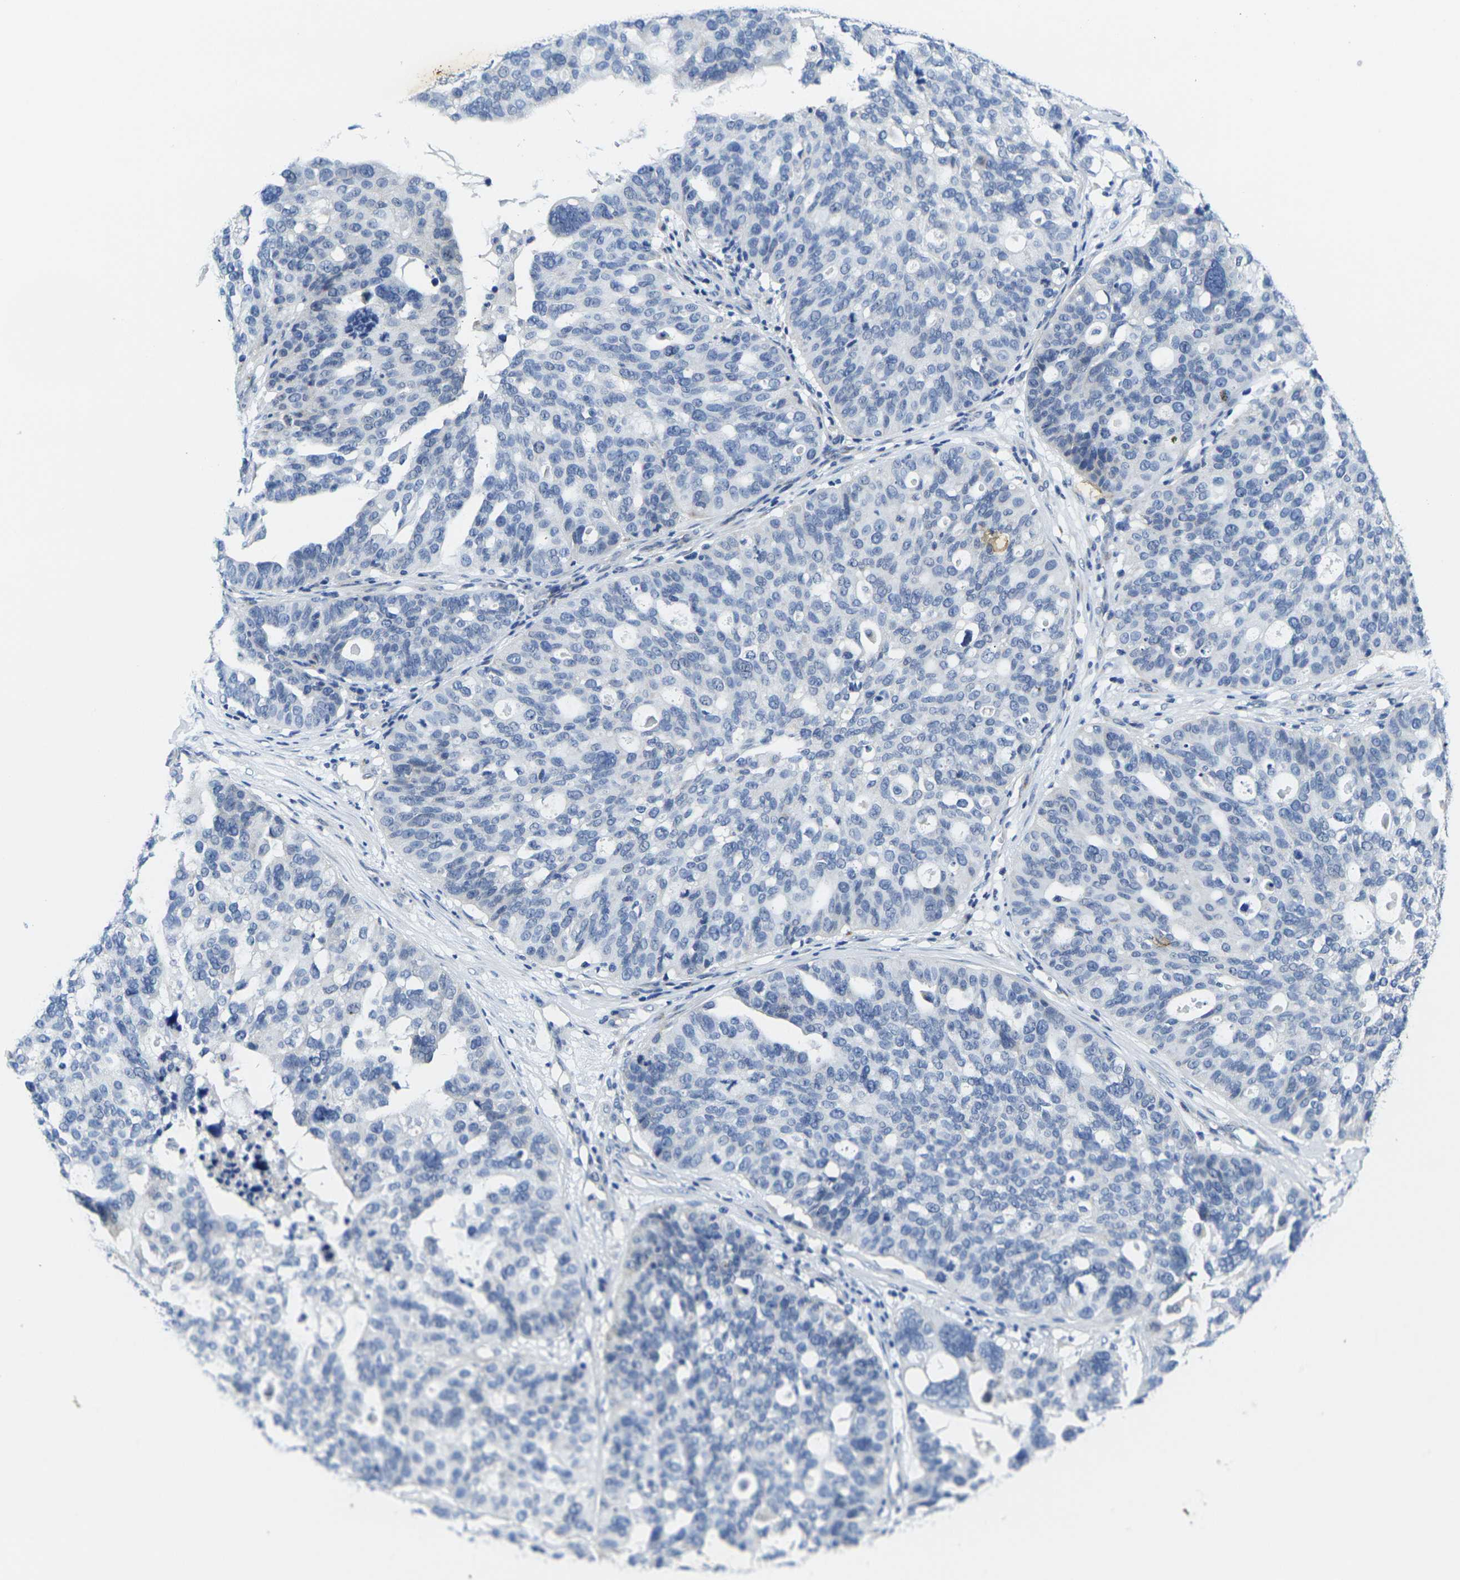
{"staining": {"intensity": "negative", "quantity": "none", "location": "none"}, "tissue": "ovarian cancer", "cell_type": "Tumor cells", "image_type": "cancer", "snomed": [{"axis": "morphology", "description": "Cystadenocarcinoma, serous, NOS"}, {"axis": "topography", "description": "Ovary"}], "caption": "Micrograph shows no significant protein staining in tumor cells of ovarian serous cystadenocarcinoma. The staining was performed using DAB to visualize the protein expression in brown, while the nuclei were stained in blue with hematoxylin (Magnification: 20x).", "gene": "CRK", "patient": {"sex": "female", "age": 59}}